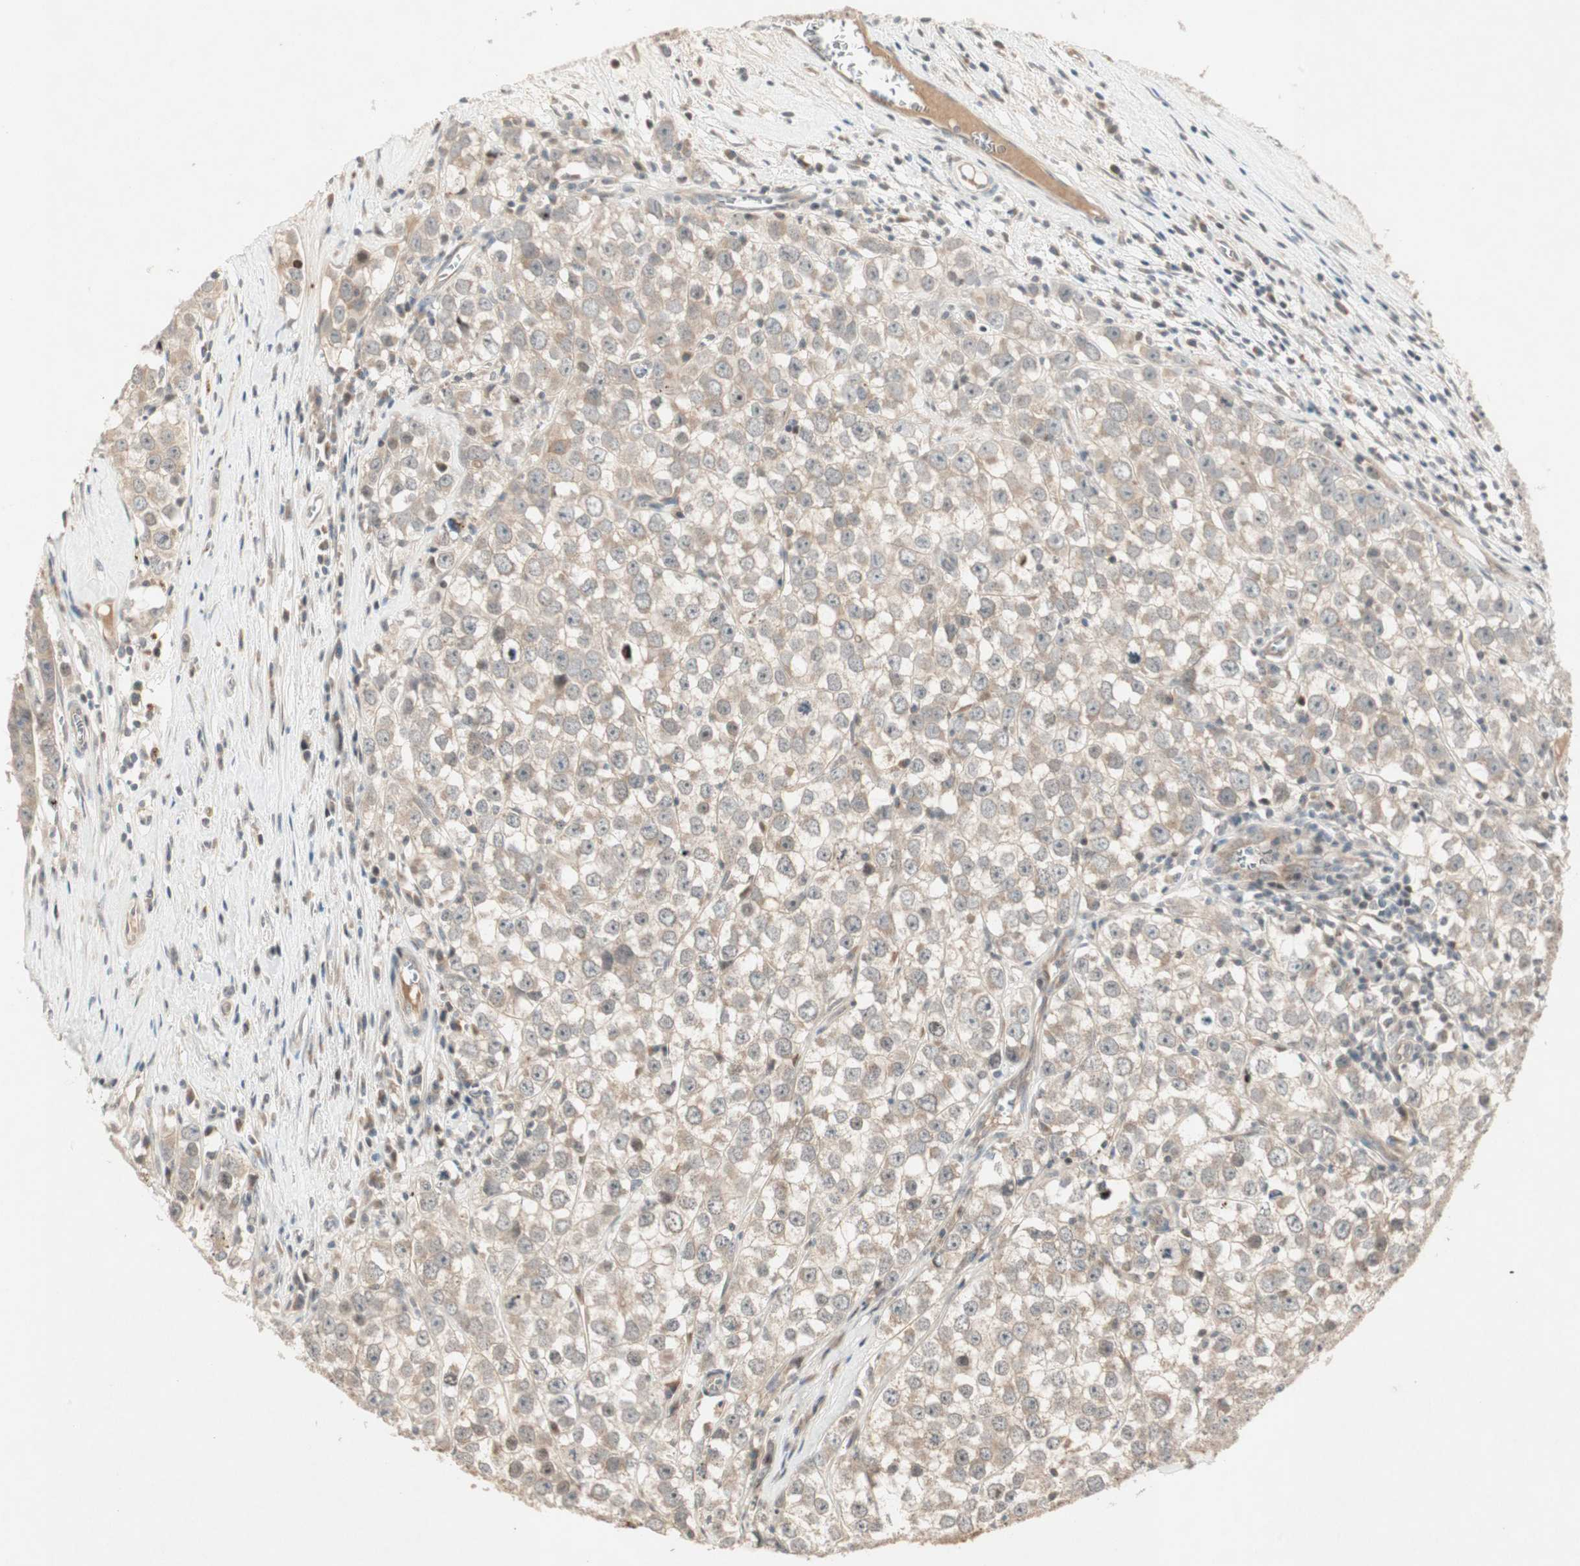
{"staining": {"intensity": "weak", "quantity": "25%-75%", "location": "cytoplasmic/membranous"}, "tissue": "testis cancer", "cell_type": "Tumor cells", "image_type": "cancer", "snomed": [{"axis": "morphology", "description": "Seminoma, NOS"}, {"axis": "morphology", "description": "Carcinoma, Embryonal, NOS"}, {"axis": "topography", "description": "Testis"}], "caption": "Immunohistochemical staining of human testis cancer shows weak cytoplasmic/membranous protein positivity in about 25%-75% of tumor cells.", "gene": "ACSL5", "patient": {"sex": "male", "age": 52}}